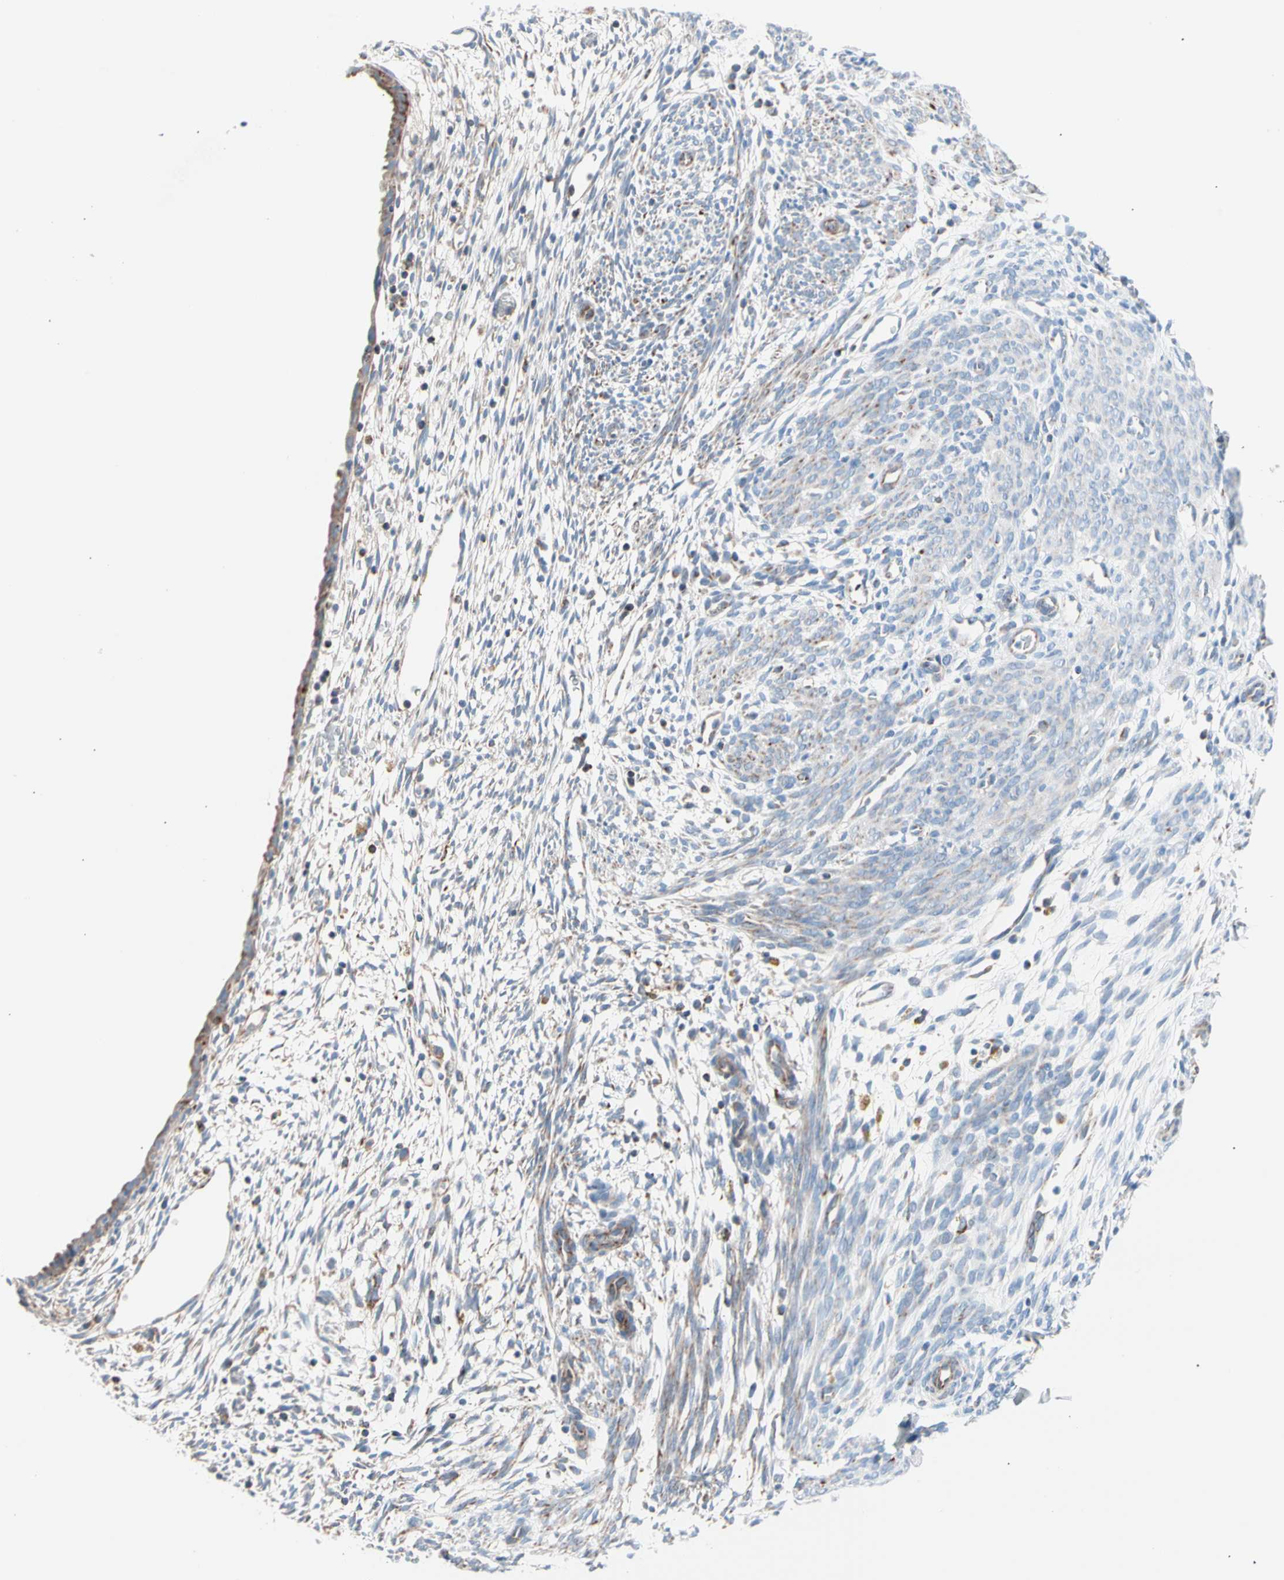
{"staining": {"intensity": "negative", "quantity": "none", "location": "none"}, "tissue": "endometrium", "cell_type": "Cells in endometrial stroma", "image_type": "normal", "snomed": [{"axis": "morphology", "description": "Normal tissue, NOS"}, {"axis": "morphology", "description": "Atrophy, NOS"}, {"axis": "topography", "description": "Uterus"}, {"axis": "topography", "description": "Endometrium"}], "caption": "Endometrium stained for a protein using immunohistochemistry (IHC) displays no positivity cells in endometrial stroma.", "gene": "HK1", "patient": {"sex": "female", "age": 68}}